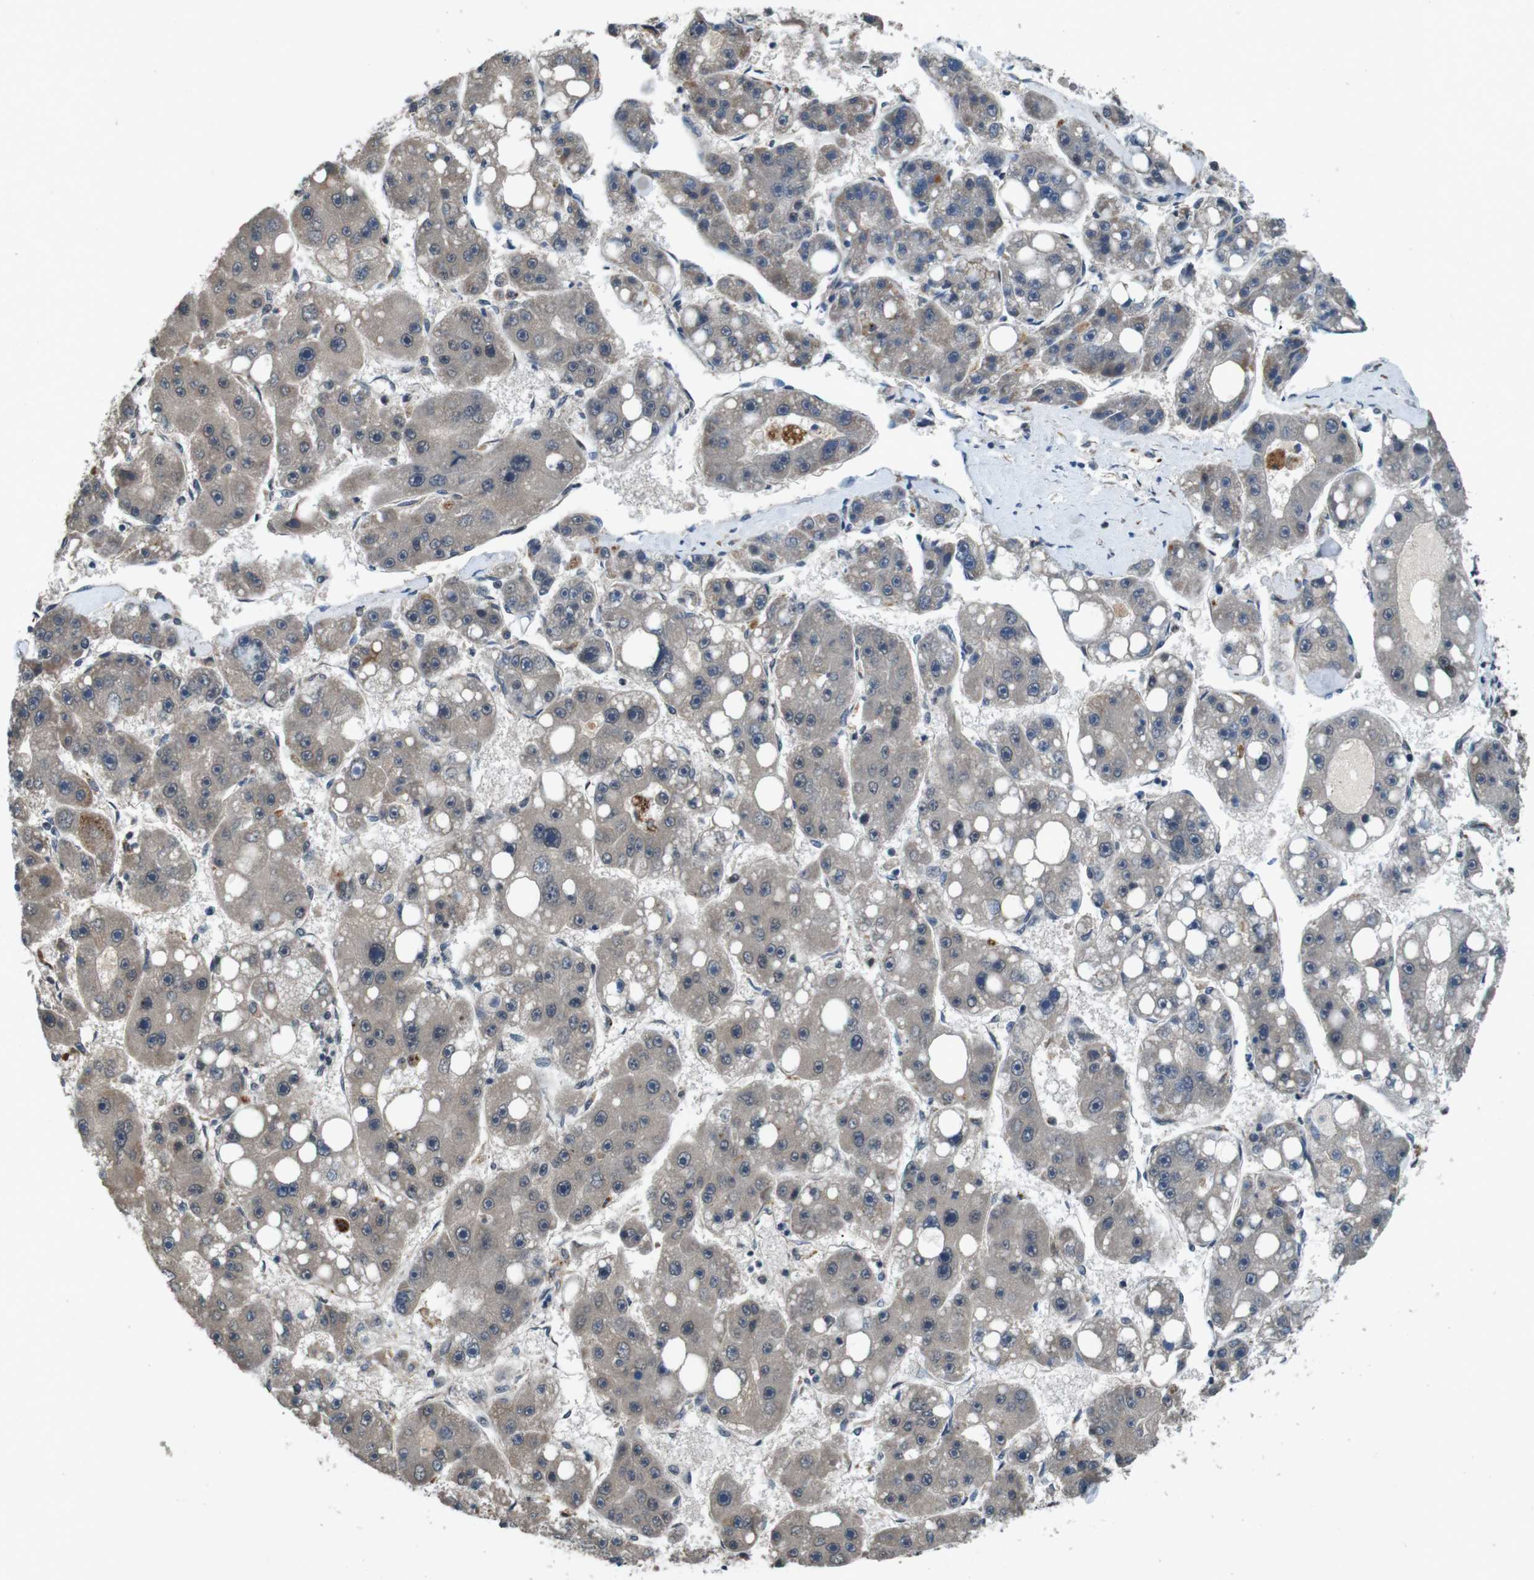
{"staining": {"intensity": "negative", "quantity": "none", "location": "none"}, "tissue": "liver cancer", "cell_type": "Tumor cells", "image_type": "cancer", "snomed": [{"axis": "morphology", "description": "Carcinoma, Hepatocellular, NOS"}, {"axis": "topography", "description": "Liver"}], "caption": "High magnification brightfield microscopy of liver cancer (hepatocellular carcinoma) stained with DAB (brown) and counterstained with hematoxylin (blue): tumor cells show no significant staining. (IHC, brightfield microscopy, high magnification).", "gene": "SOCS1", "patient": {"sex": "female", "age": 61}}